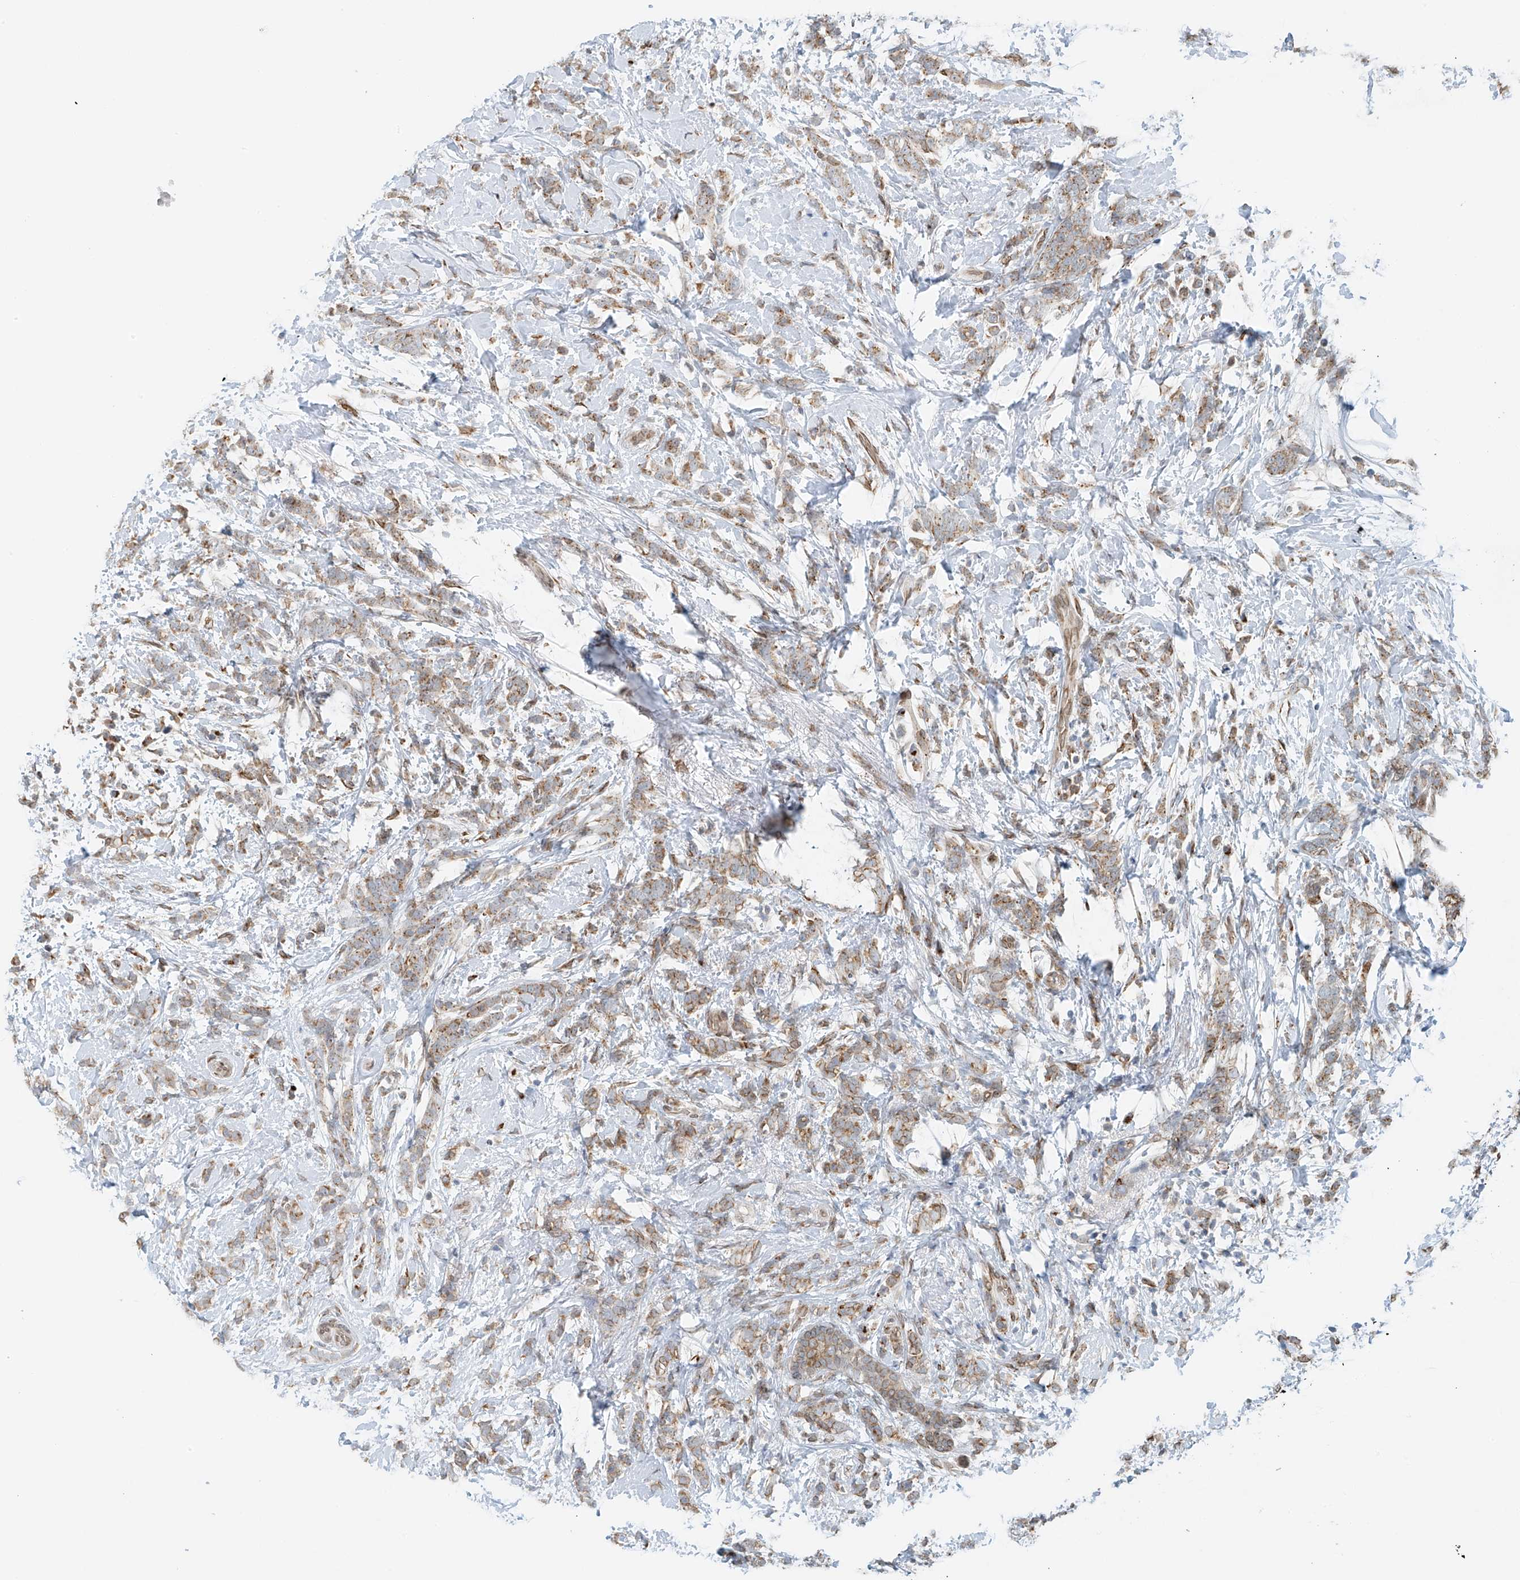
{"staining": {"intensity": "moderate", "quantity": ">75%", "location": "cytoplasmic/membranous"}, "tissue": "breast cancer", "cell_type": "Tumor cells", "image_type": "cancer", "snomed": [{"axis": "morphology", "description": "Lobular carcinoma"}, {"axis": "topography", "description": "Breast"}], "caption": "Immunohistochemical staining of lobular carcinoma (breast) displays medium levels of moderate cytoplasmic/membranous staining in approximately >75% of tumor cells. (Stains: DAB (3,3'-diaminobenzidine) in brown, nuclei in blue, Microscopy: brightfield microscopy at high magnification).", "gene": "STARD9", "patient": {"sex": "female", "age": 58}}